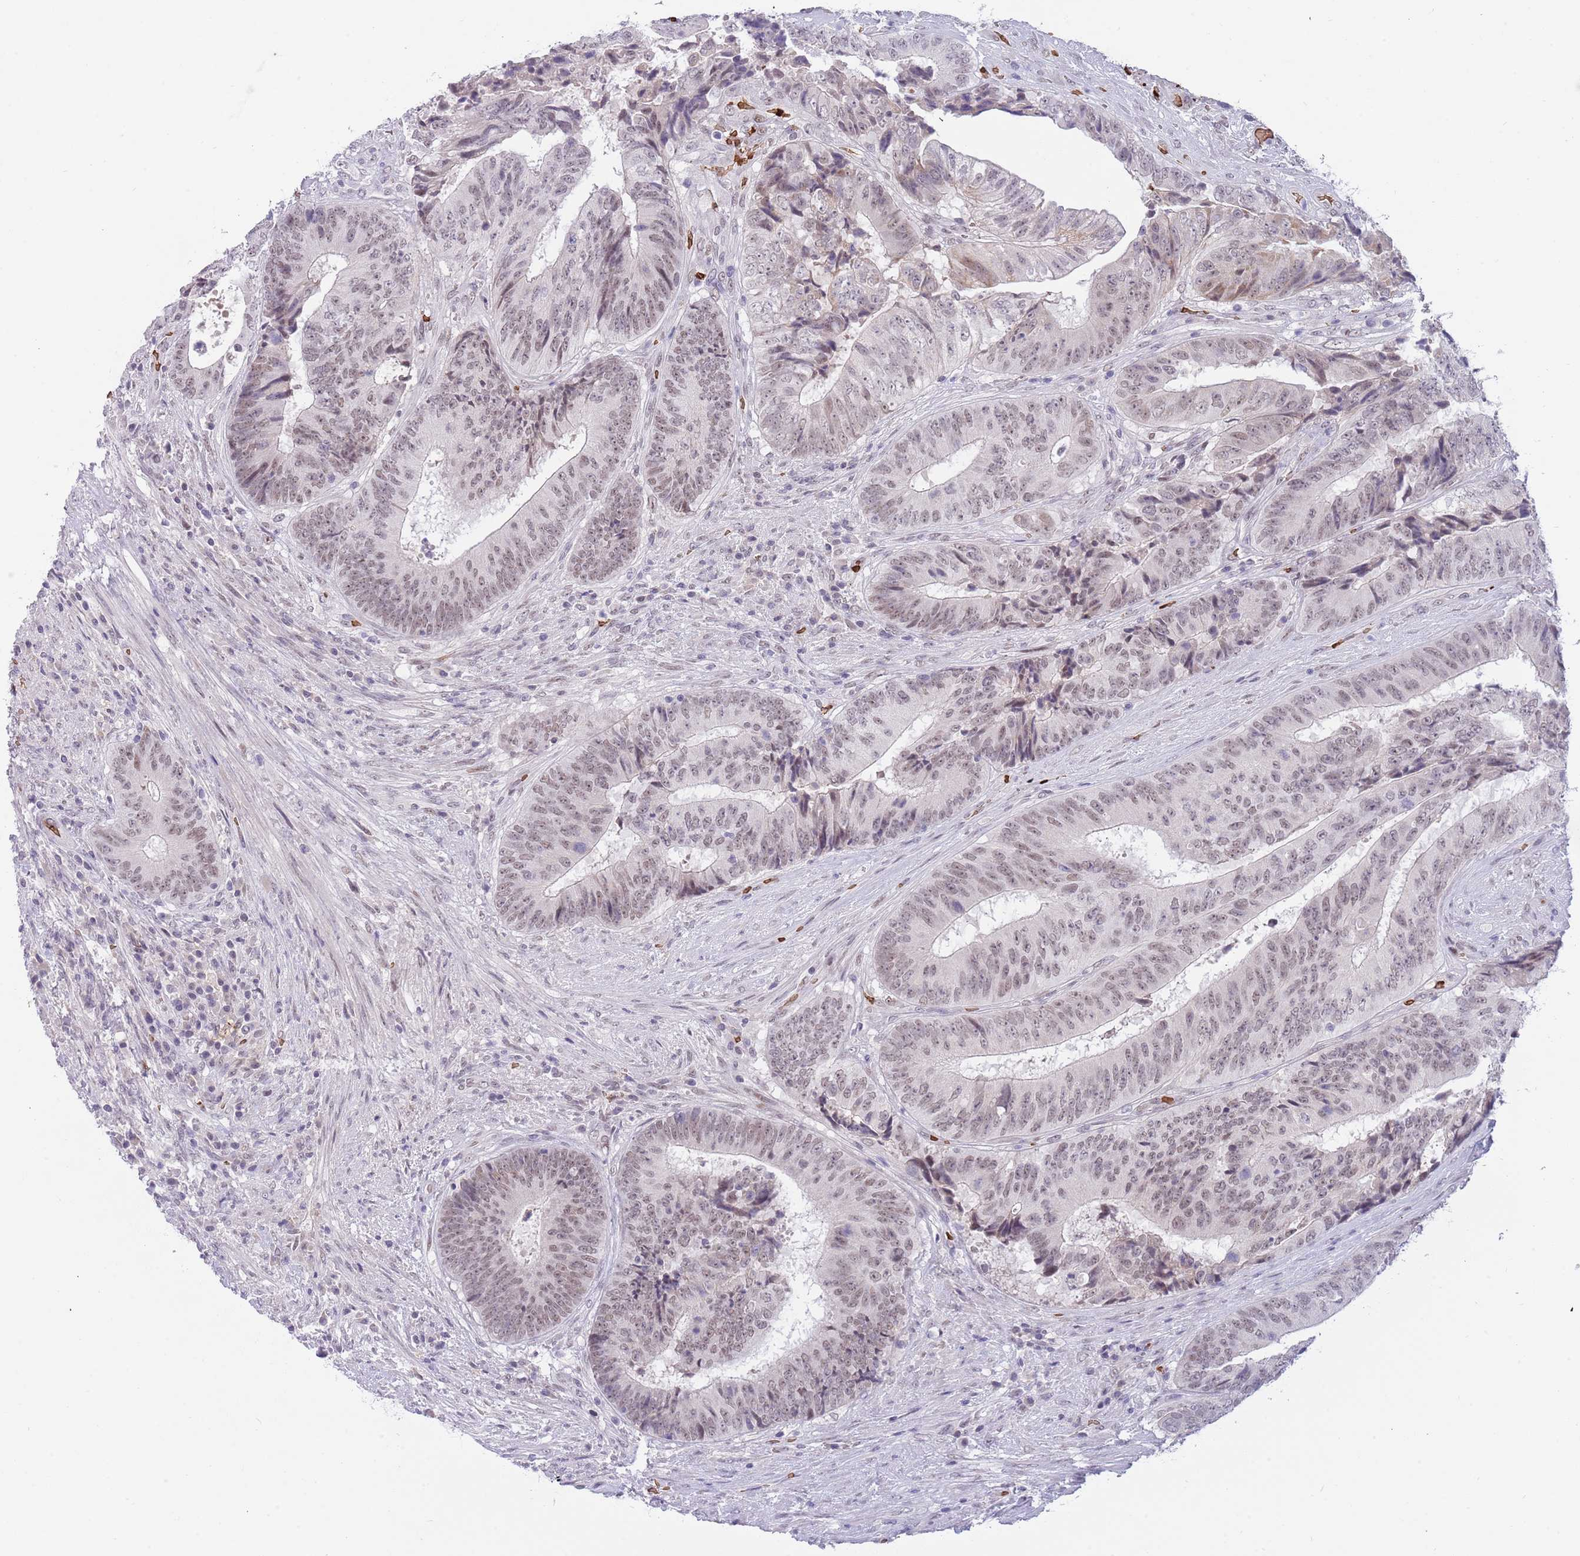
{"staining": {"intensity": "weak", "quantity": ">75%", "location": "nuclear"}, "tissue": "colorectal cancer", "cell_type": "Tumor cells", "image_type": "cancer", "snomed": [{"axis": "morphology", "description": "Adenocarcinoma, NOS"}, {"axis": "topography", "description": "Rectum"}], "caption": "Immunohistochemical staining of human colorectal cancer (adenocarcinoma) demonstrates weak nuclear protein positivity in approximately >75% of tumor cells.", "gene": "LYPD6B", "patient": {"sex": "male", "age": 72}}